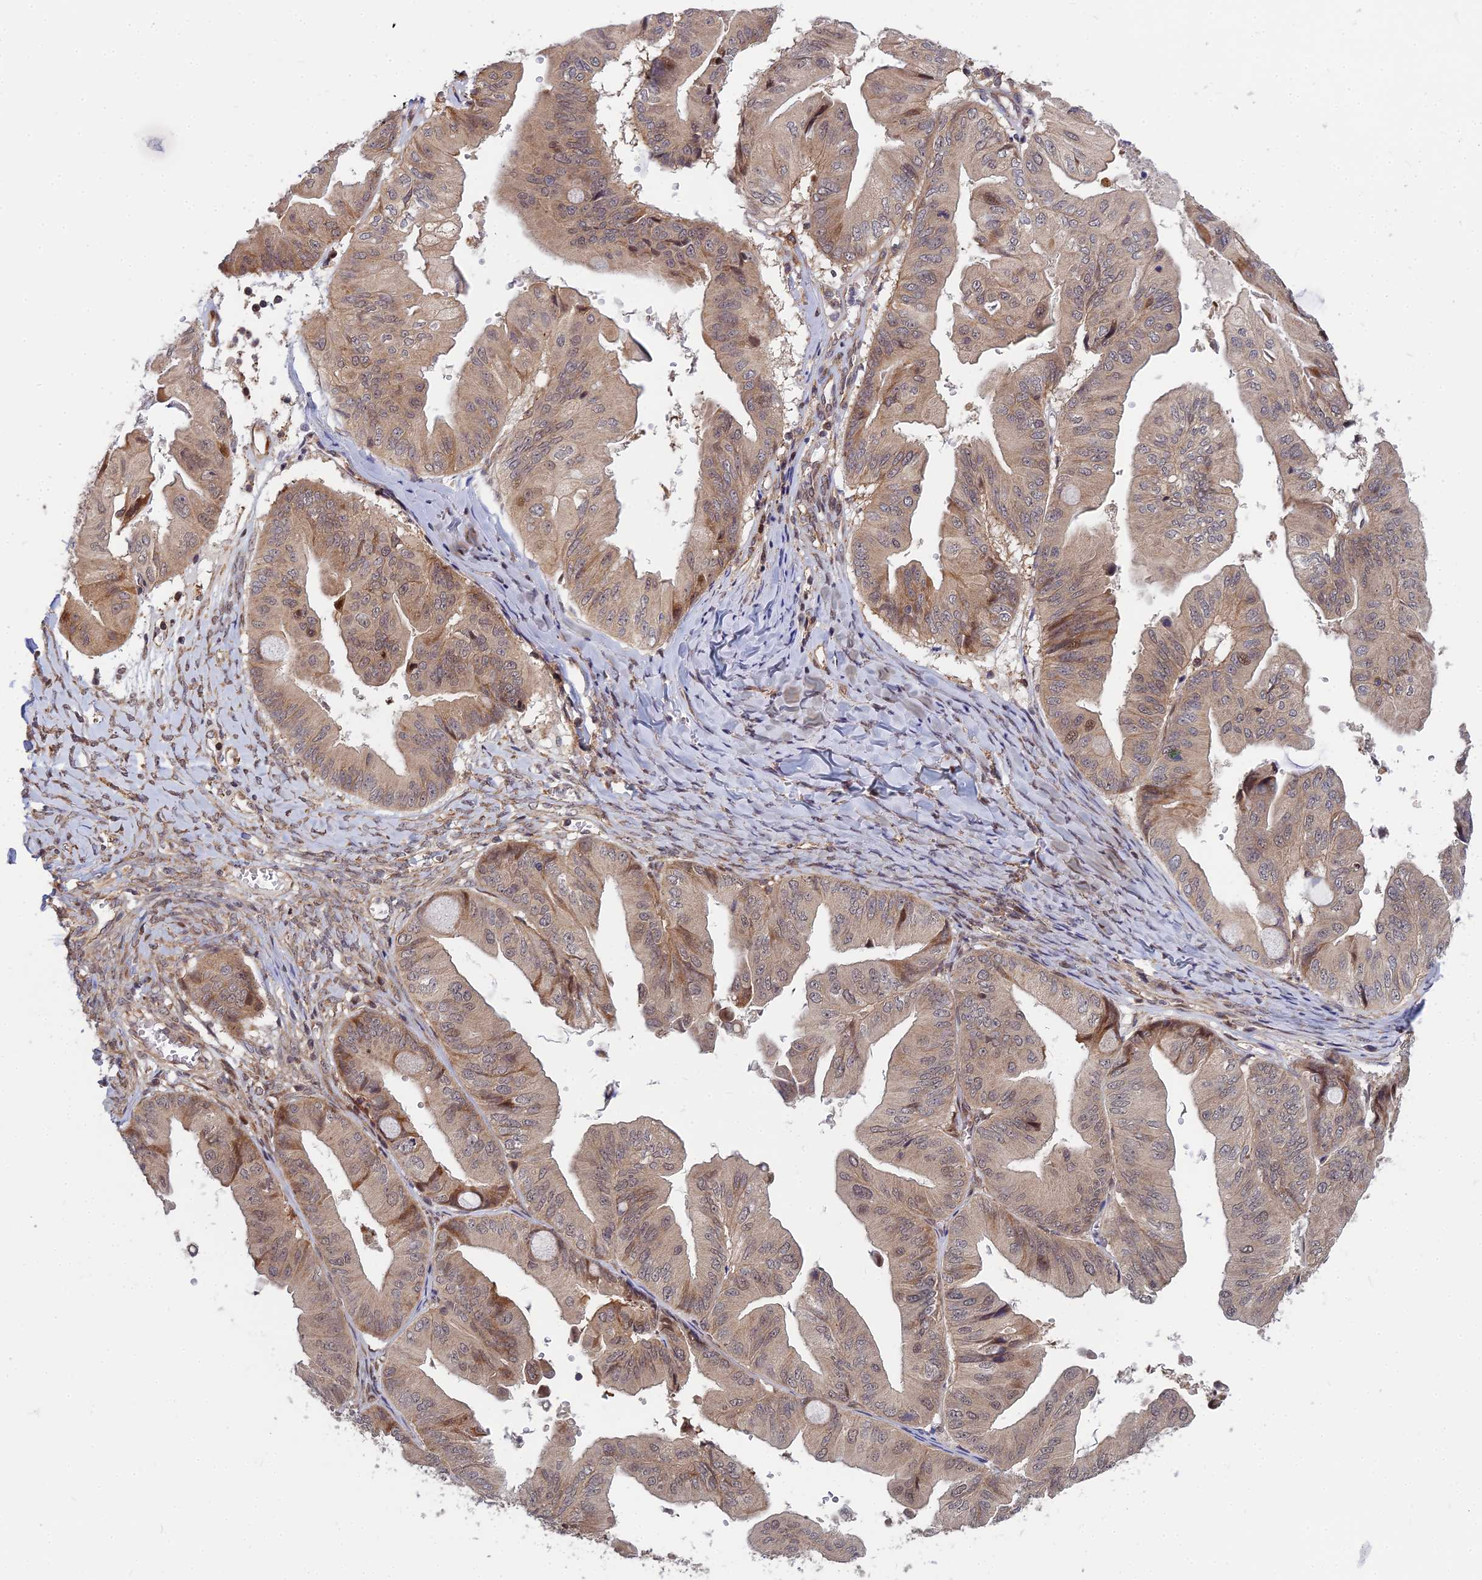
{"staining": {"intensity": "moderate", "quantity": ">75%", "location": "cytoplasmic/membranous,nuclear"}, "tissue": "ovarian cancer", "cell_type": "Tumor cells", "image_type": "cancer", "snomed": [{"axis": "morphology", "description": "Cystadenocarcinoma, mucinous, NOS"}, {"axis": "topography", "description": "Ovary"}], "caption": "This photomicrograph exhibits immunohistochemistry staining of ovarian cancer, with medium moderate cytoplasmic/membranous and nuclear positivity in approximately >75% of tumor cells.", "gene": "COMMD2", "patient": {"sex": "female", "age": 61}}